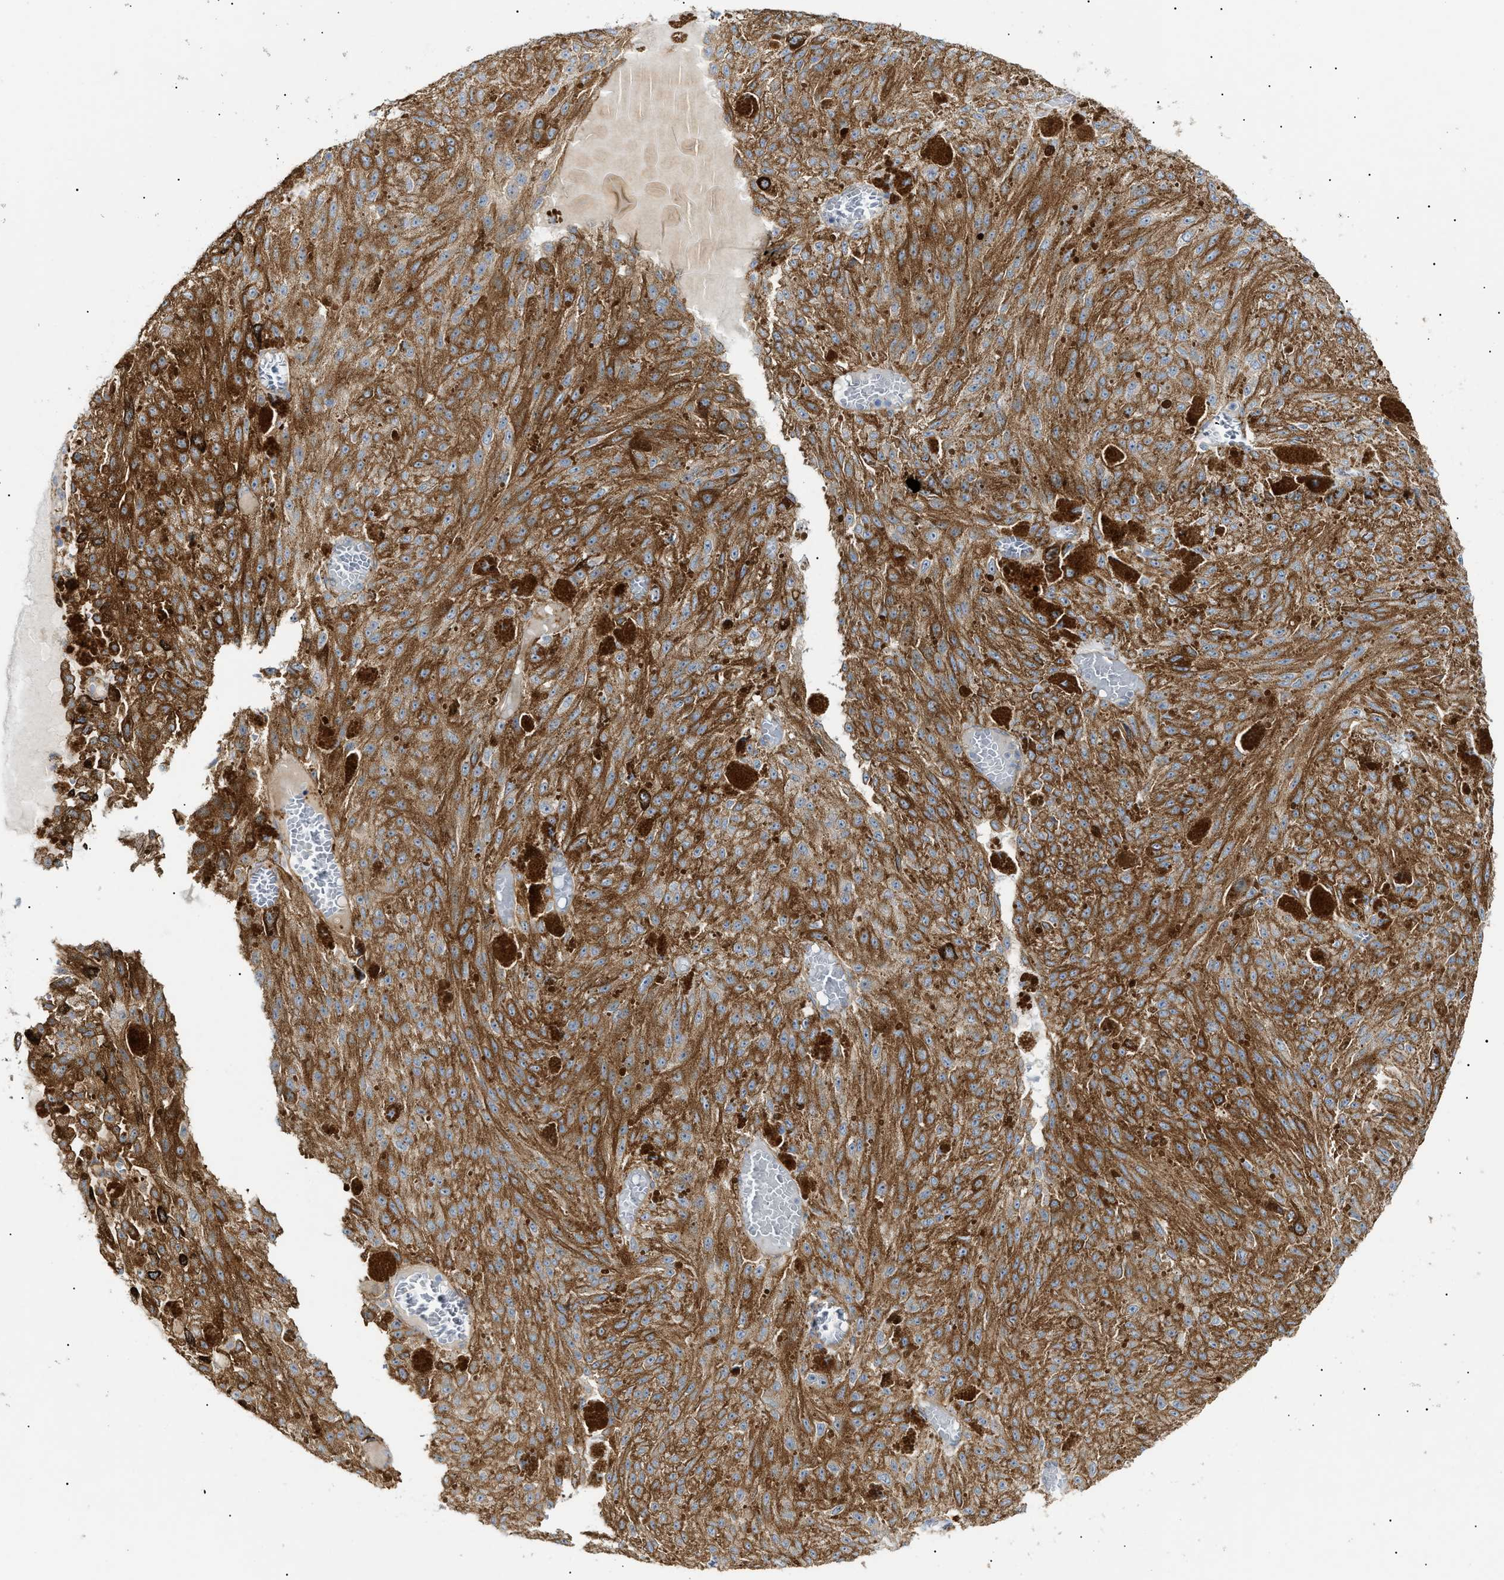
{"staining": {"intensity": "moderate", "quantity": "25%-75%", "location": "cytoplasmic/membranous"}, "tissue": "melanoma", "cell_type": "Tumor cells", "image_type": "cancer", "snomed": [{"axis": "morphology", "description": "Malignant melanoma, NOS"}, {"axis": "topography", "description": "Other"}], "caption": "Melanoma stained for a protein reveals moderate cytoplasmic/membranous positivity in tumor cells. (Stains: DAB in brown, nuclei in blue, Microscopy: brightfield microscopy at high magnification).", "gene": "ZFHX2", "patient": {"sex": "male", "age": 79}}